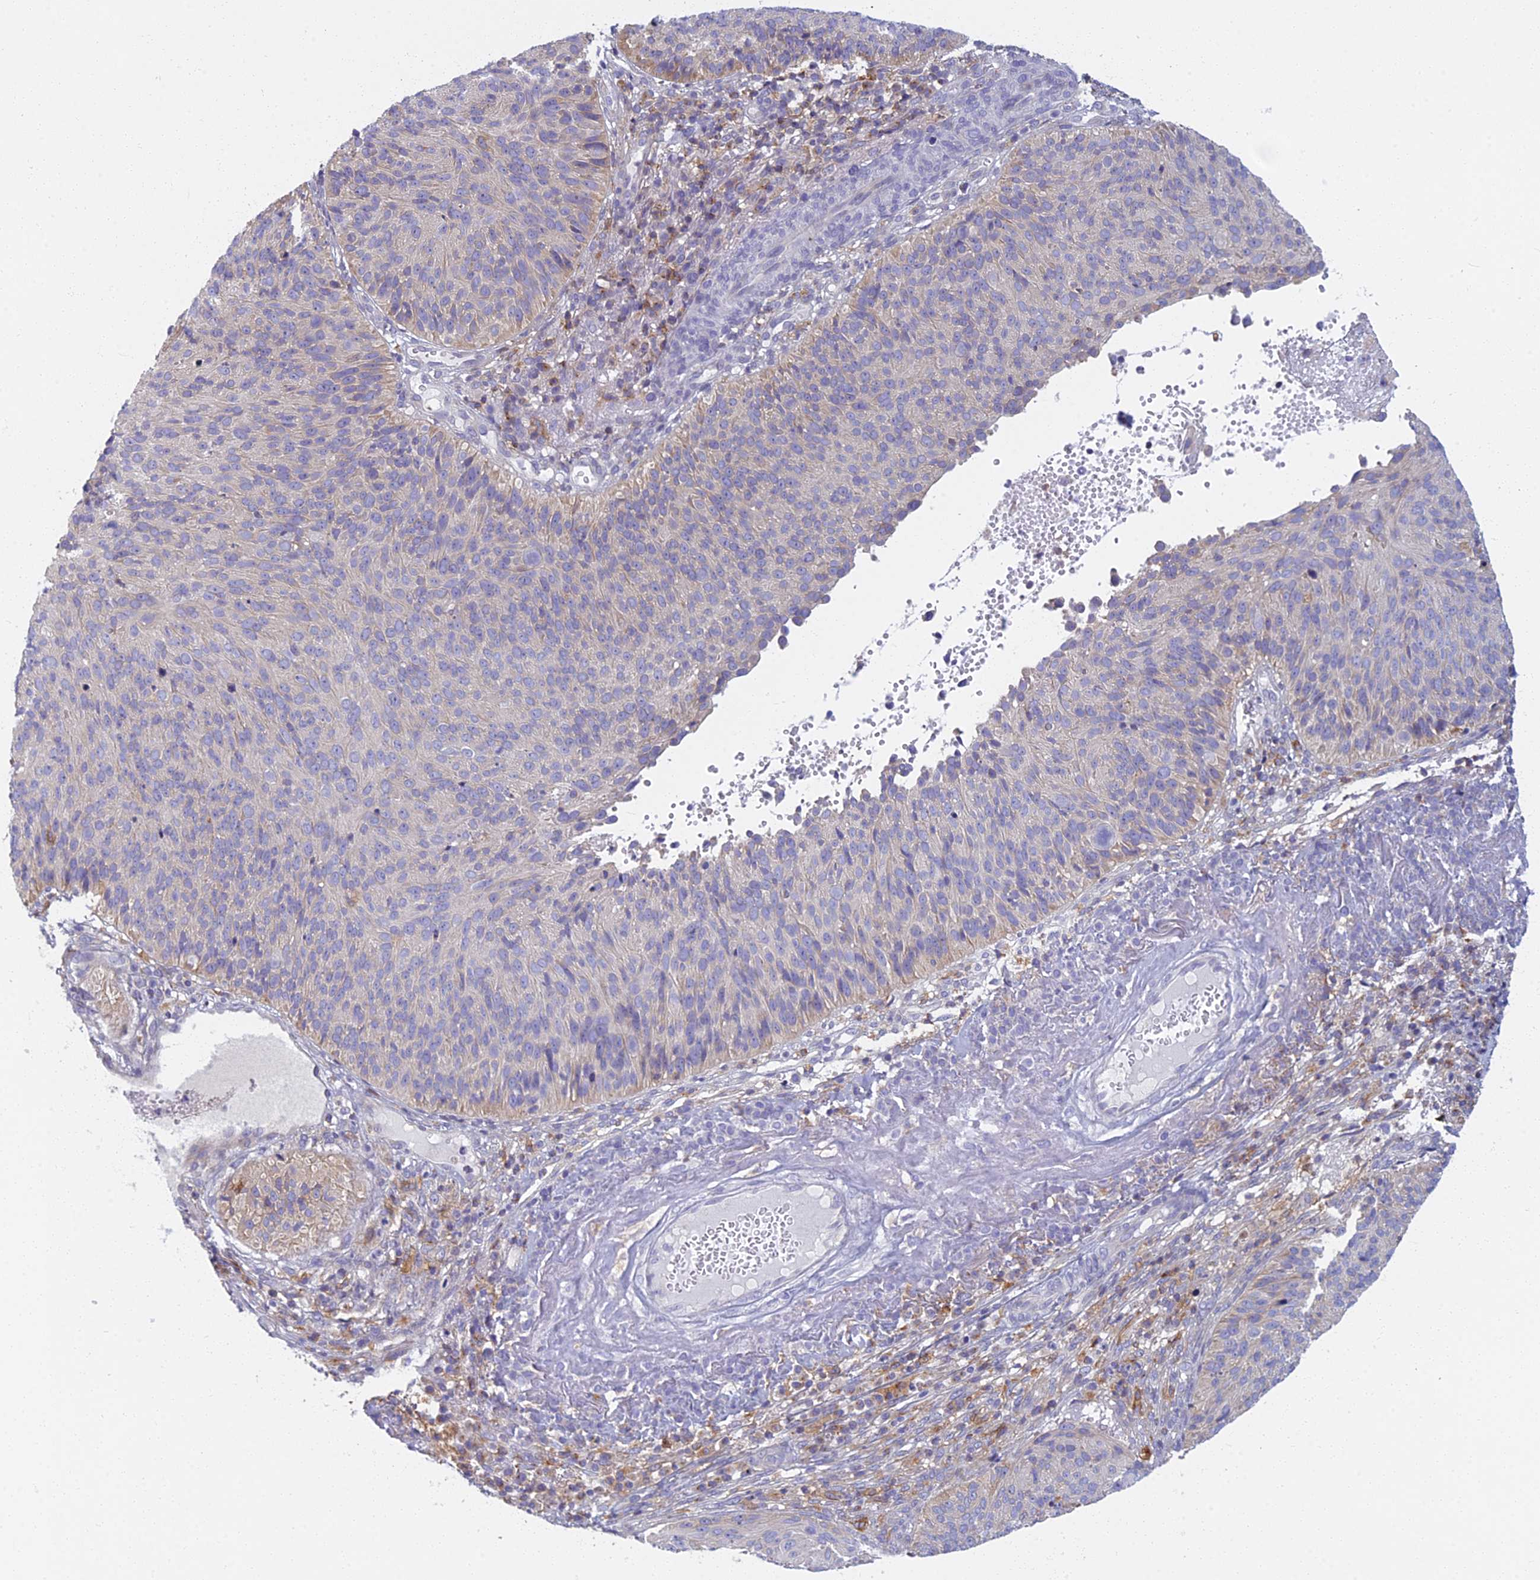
{"staining": {"intensity": "negative", "quantity": "none", "location": "none"}, "tissue": "cervical cancer", "cell_type": "Tumor cells", "image_type": "cancer", "snomed": [{"axis": "morphology", "description": "Squamous cell carcinoma, NOS"}, {"axis": "topography", "description": "Cervix"}], "caption": "Immunohistochemistry micrograph of neoplastic tissue: cervical squamous cell carcinoma stained with DAB (3,3'-diaminobenzidine) demonstrates no significant protein expression in tumor cells. The staining was performed using DAB to visualize the protein expression in brown, while the nuclei were stained in blue with hematoxylin (Magnification: 20x).", "gene": "NOL10", "patient": {"sex": "female", "age": 74}}